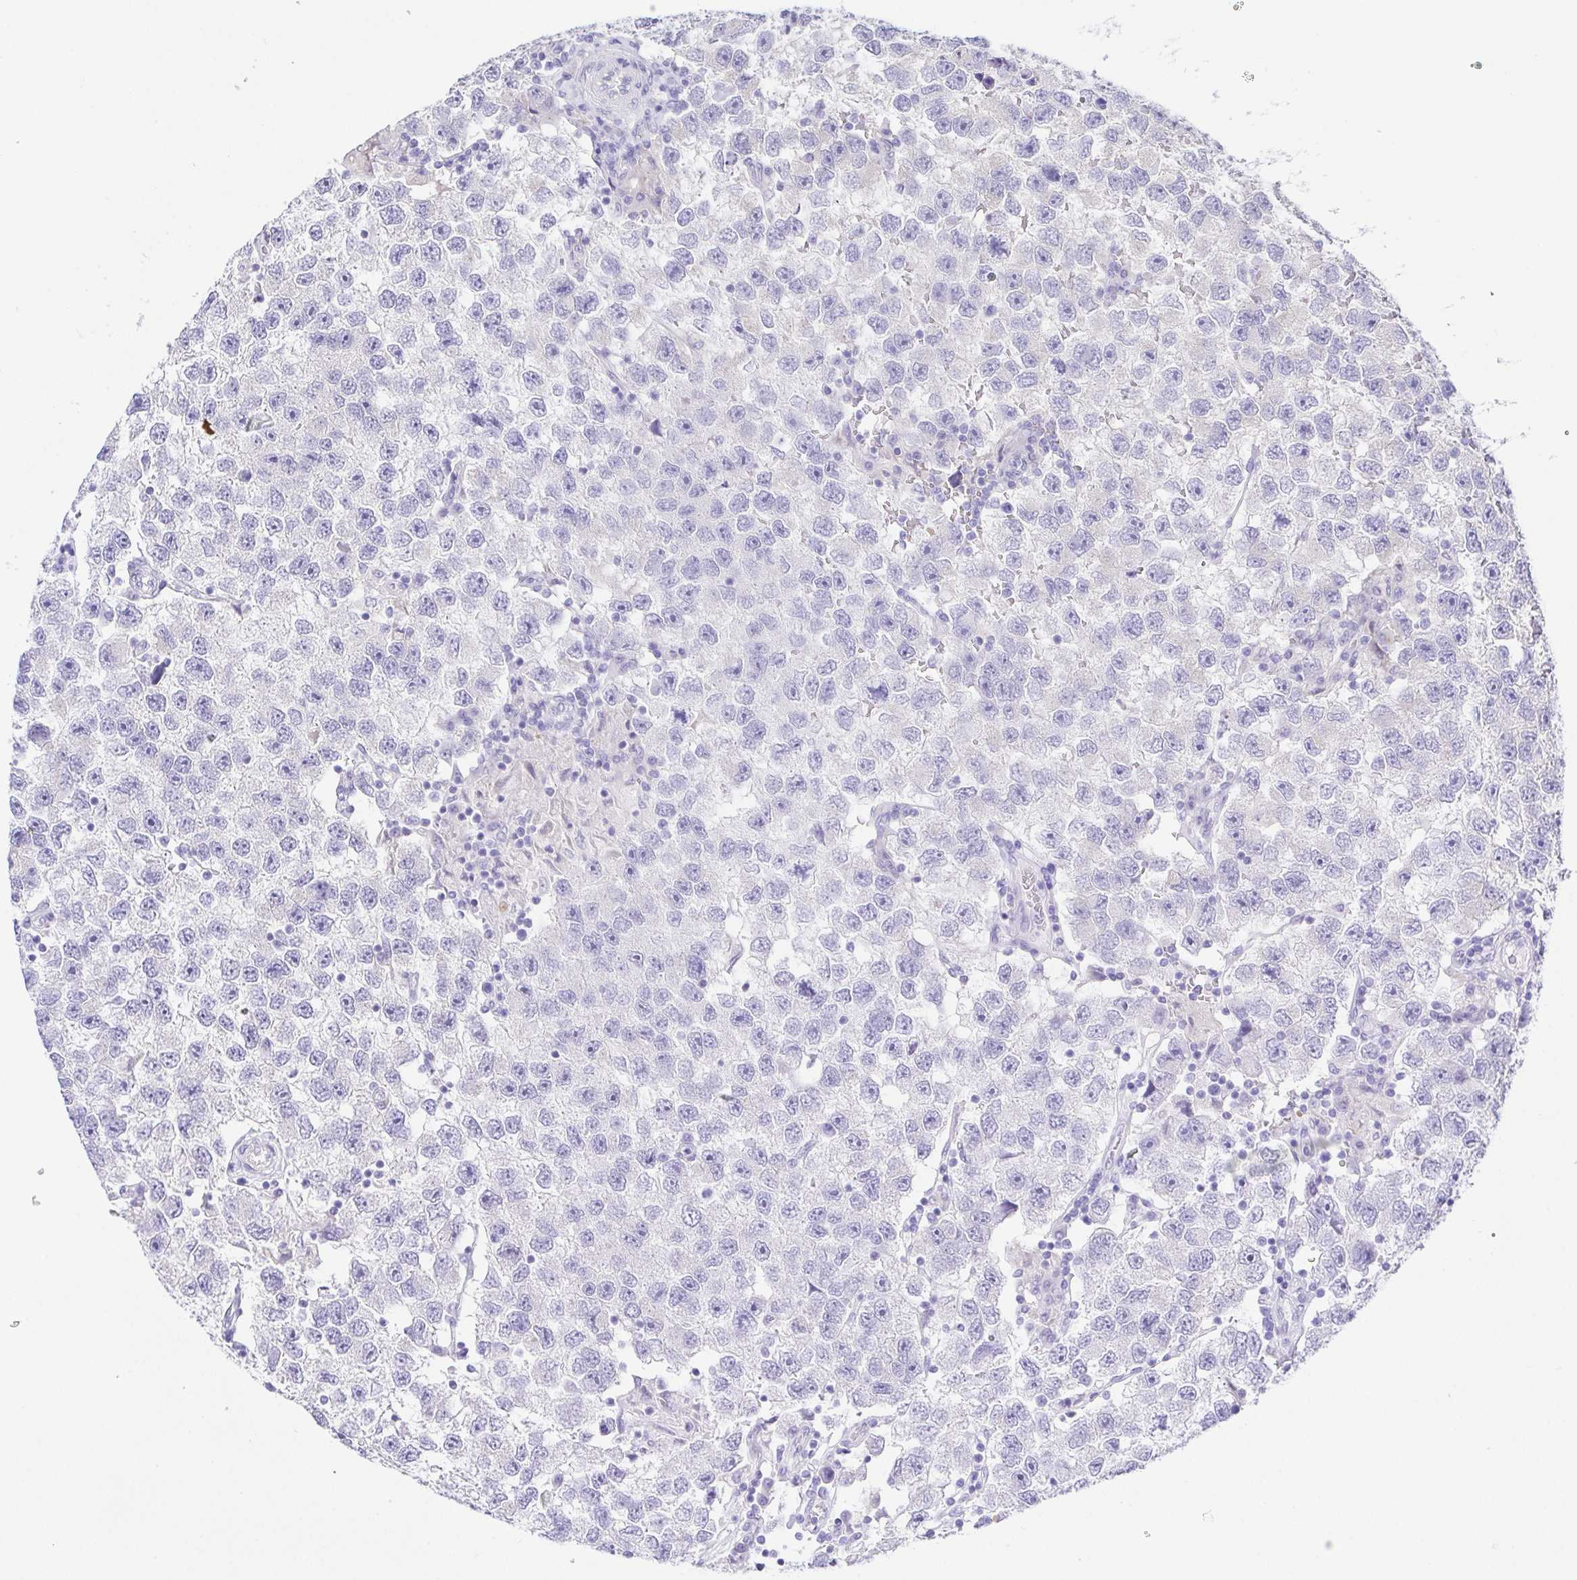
{"staining": {"intensity": "negative", "quantity": "none", "location": "none"}, "tissue": "testis cancer", "cell_type": "Tumor cells", "image_type": "cancer", "snomed": [{"axis": "morphology", "description": "Seminoma, NOS"}, {"axis": "topography", "description": "Testis"}], "caption": "Testis cancer stained for a protein using immunohistochemistry displays no expression tumor cells.", "gene": "KRTDAP", "patient": {"sex": "male", "age": 26}}